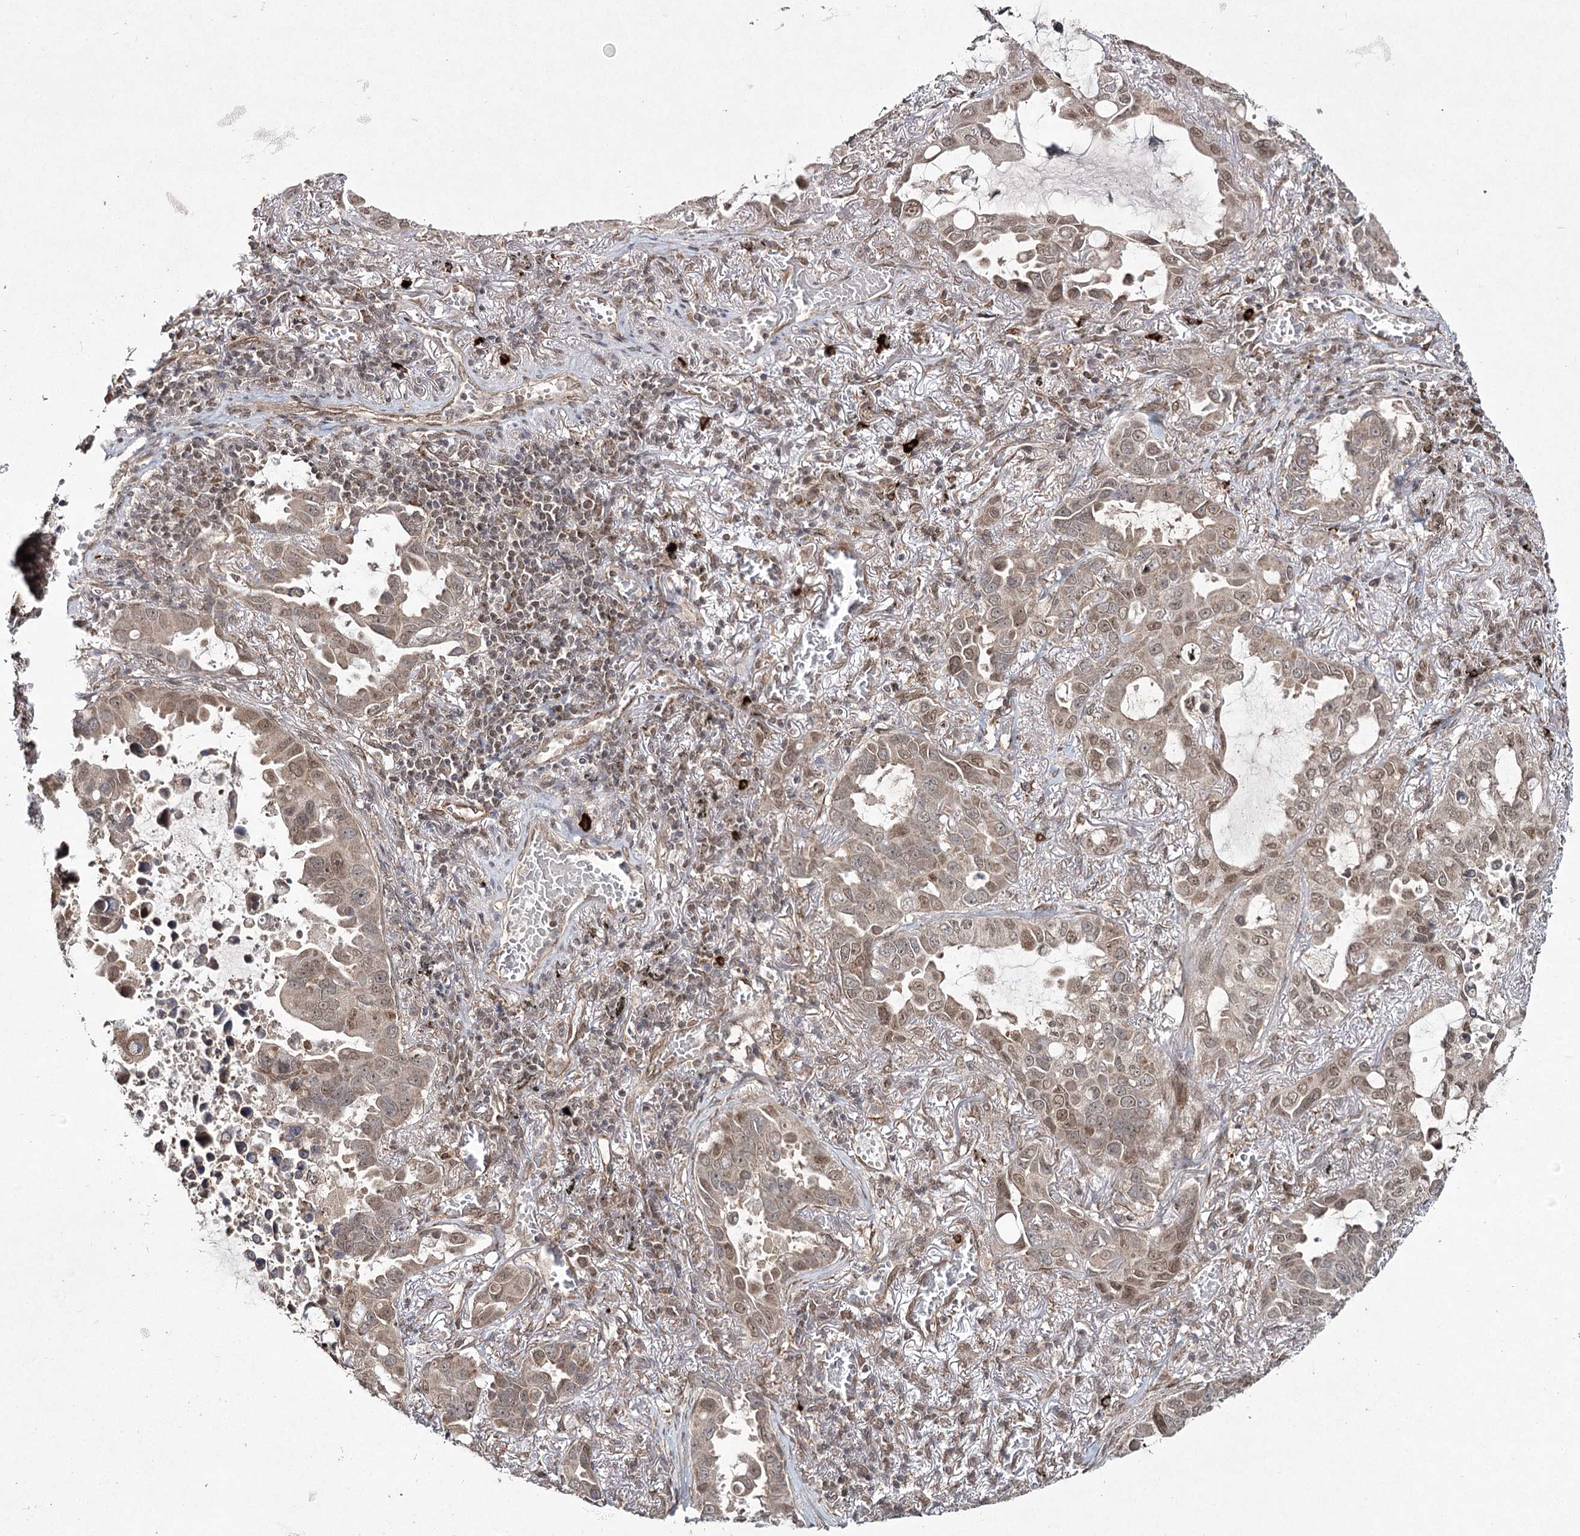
{"staining": {"intensity": "weak", "quantity": ">75%", "location": "cytoplasmic/membranous,nuclear"}, "tissue": "lung cancer", "cell_type": "Tumor cells", "image_type": "cancer", "snomed": [{"axis": "morphology", "description": "Adenocarcinoma, NOS"}, {"axis": "topography", "description": "Lung"}], "caption": "Protein staining displays weak cytoplasmic/membranous and nuclear expression in about >75% of tumor cells in adenocarcinoma (lung). The protein is shown in brown color, while the nuclei are stained blue.", "gene": "TRNT1", "patient": {"sex": "male", "age": 64}}